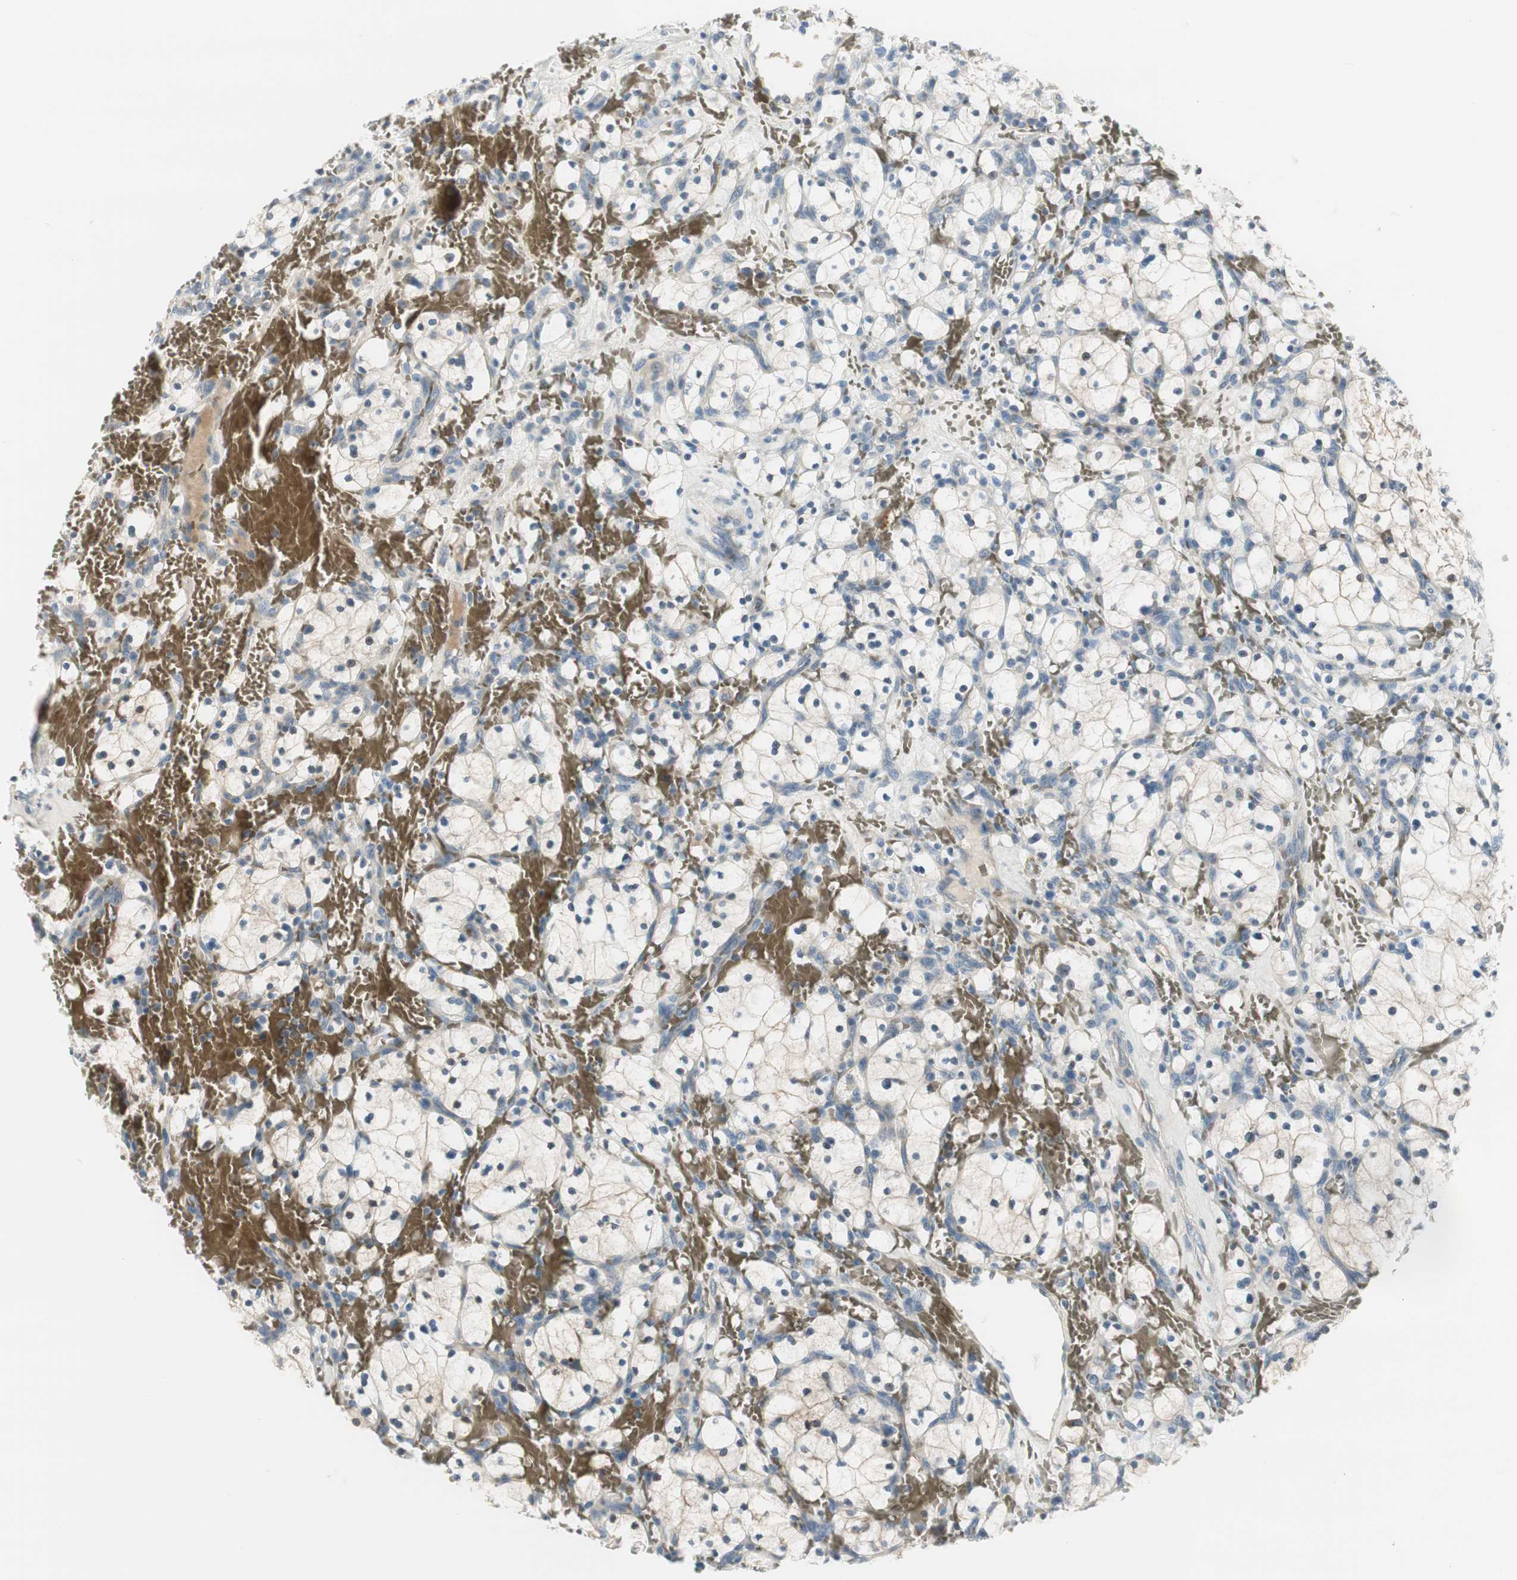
{"staining": {"intensity": "negative", "quantity": "none", "location": "none"}, "tissue": "renal cancer", "cell_type": "Tumor cells", "image_type": "cancer", "snomed": [{"axis": "morphology", "description": "Adenocarcinoma, NOS"}, {"axis": "topography", "description": "Kidney"}], "caption": "A histopathology image of human renal cancer (adenocarcinoma) is negative for staining in tumor cells.", "gene": "EVA1A", "patient": {"sex": "female", "age": 83}}